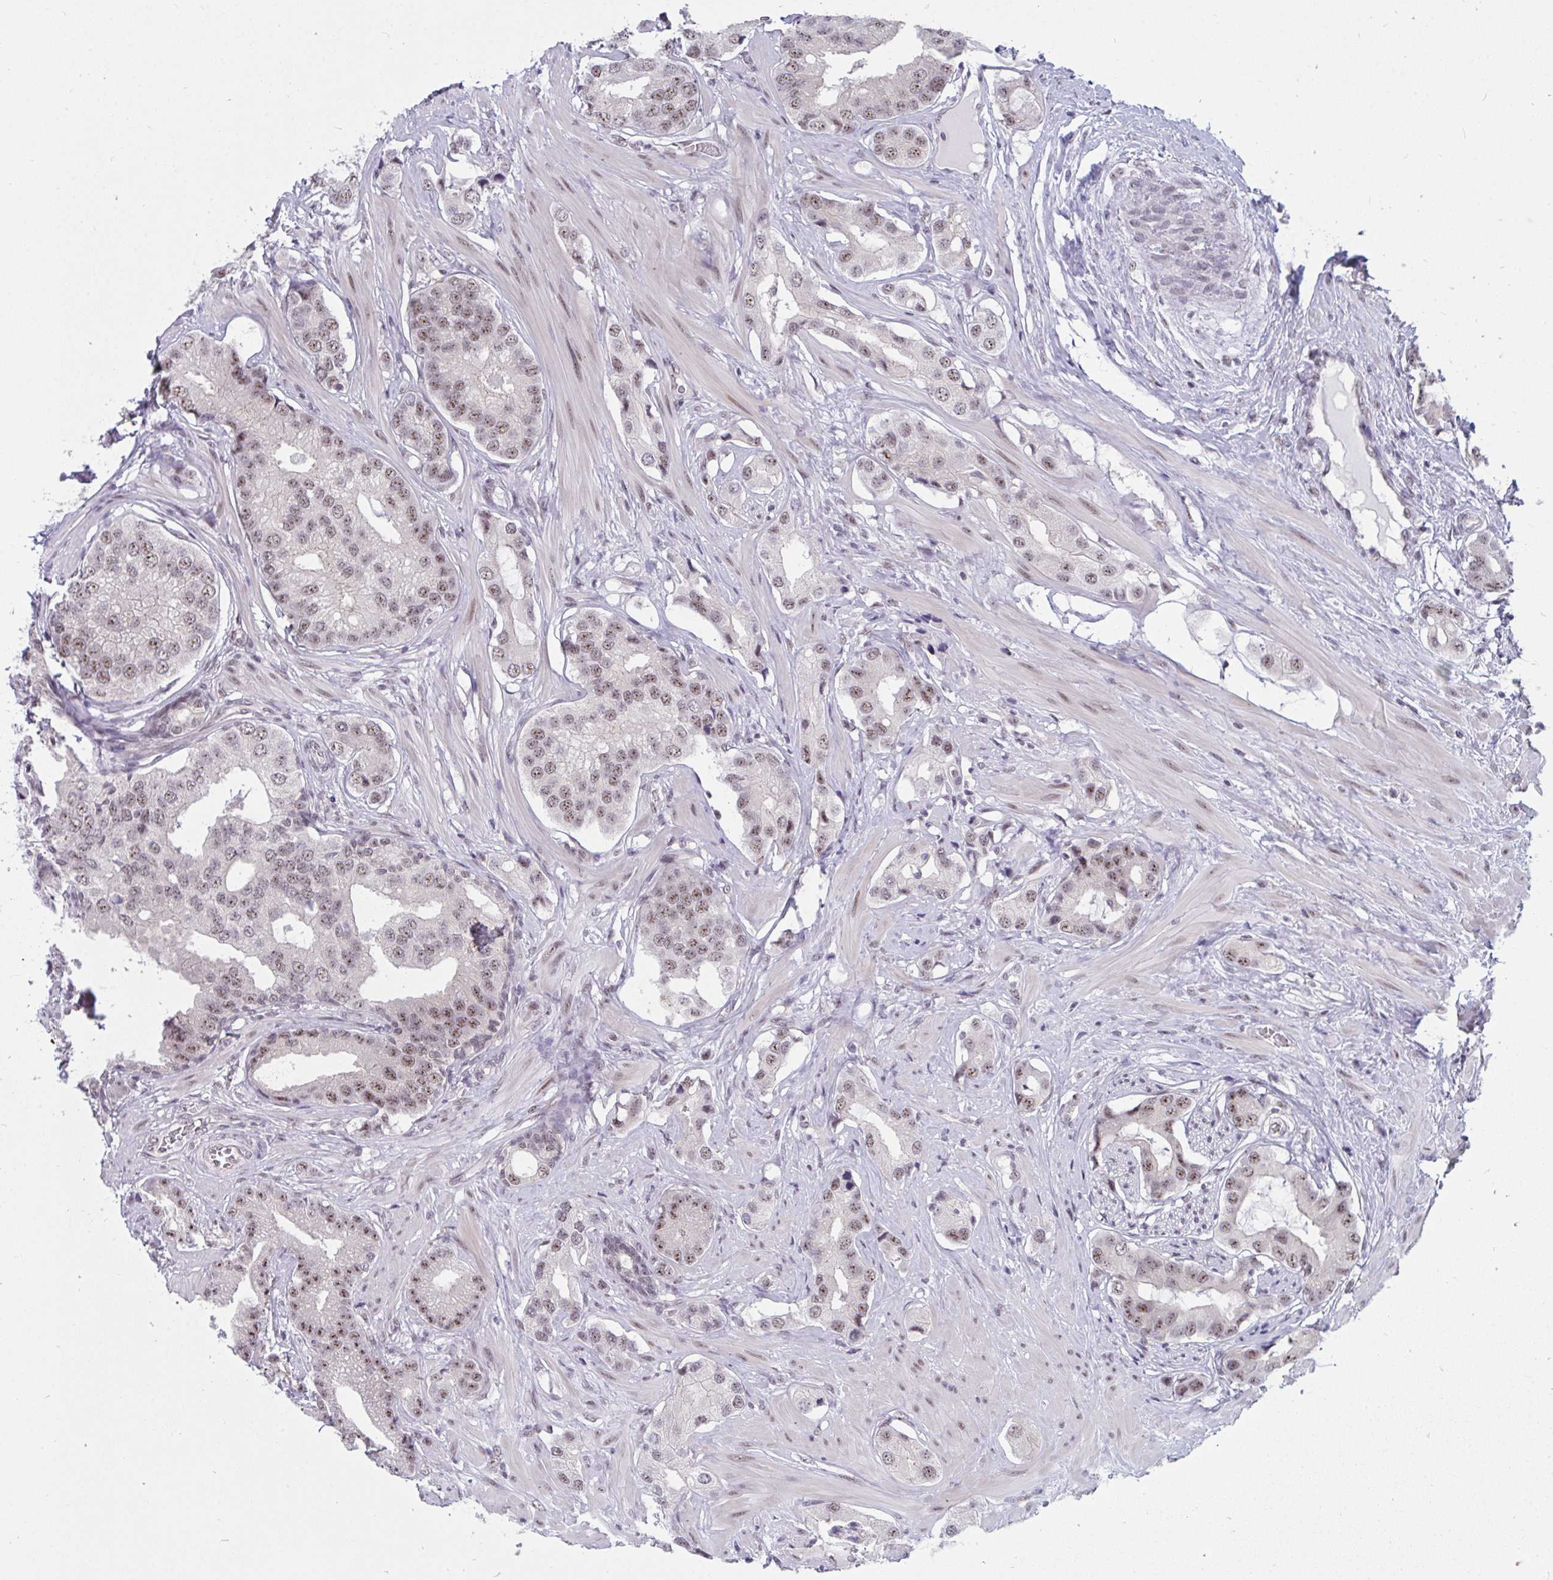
{"staining": {"intensity": "moderate", "quantity": "25%-75%", "location": "nuclear"}, "tissue": "prostate cancer", "cell_type": "Tumor cells", "image_type": "cancer", "snomed": [{"axis": "morphology", "description": "Adenocarcinoma, Low grade"}, {"axis": "topography", "description": "Prostate"}], "caption": "Prostate adenocarcinoma (low-grade) stained with a protein marker displays moderate staining in tumor cells.", "gene": "PRR14", "patient": {"sex": "male", "age": 61}}